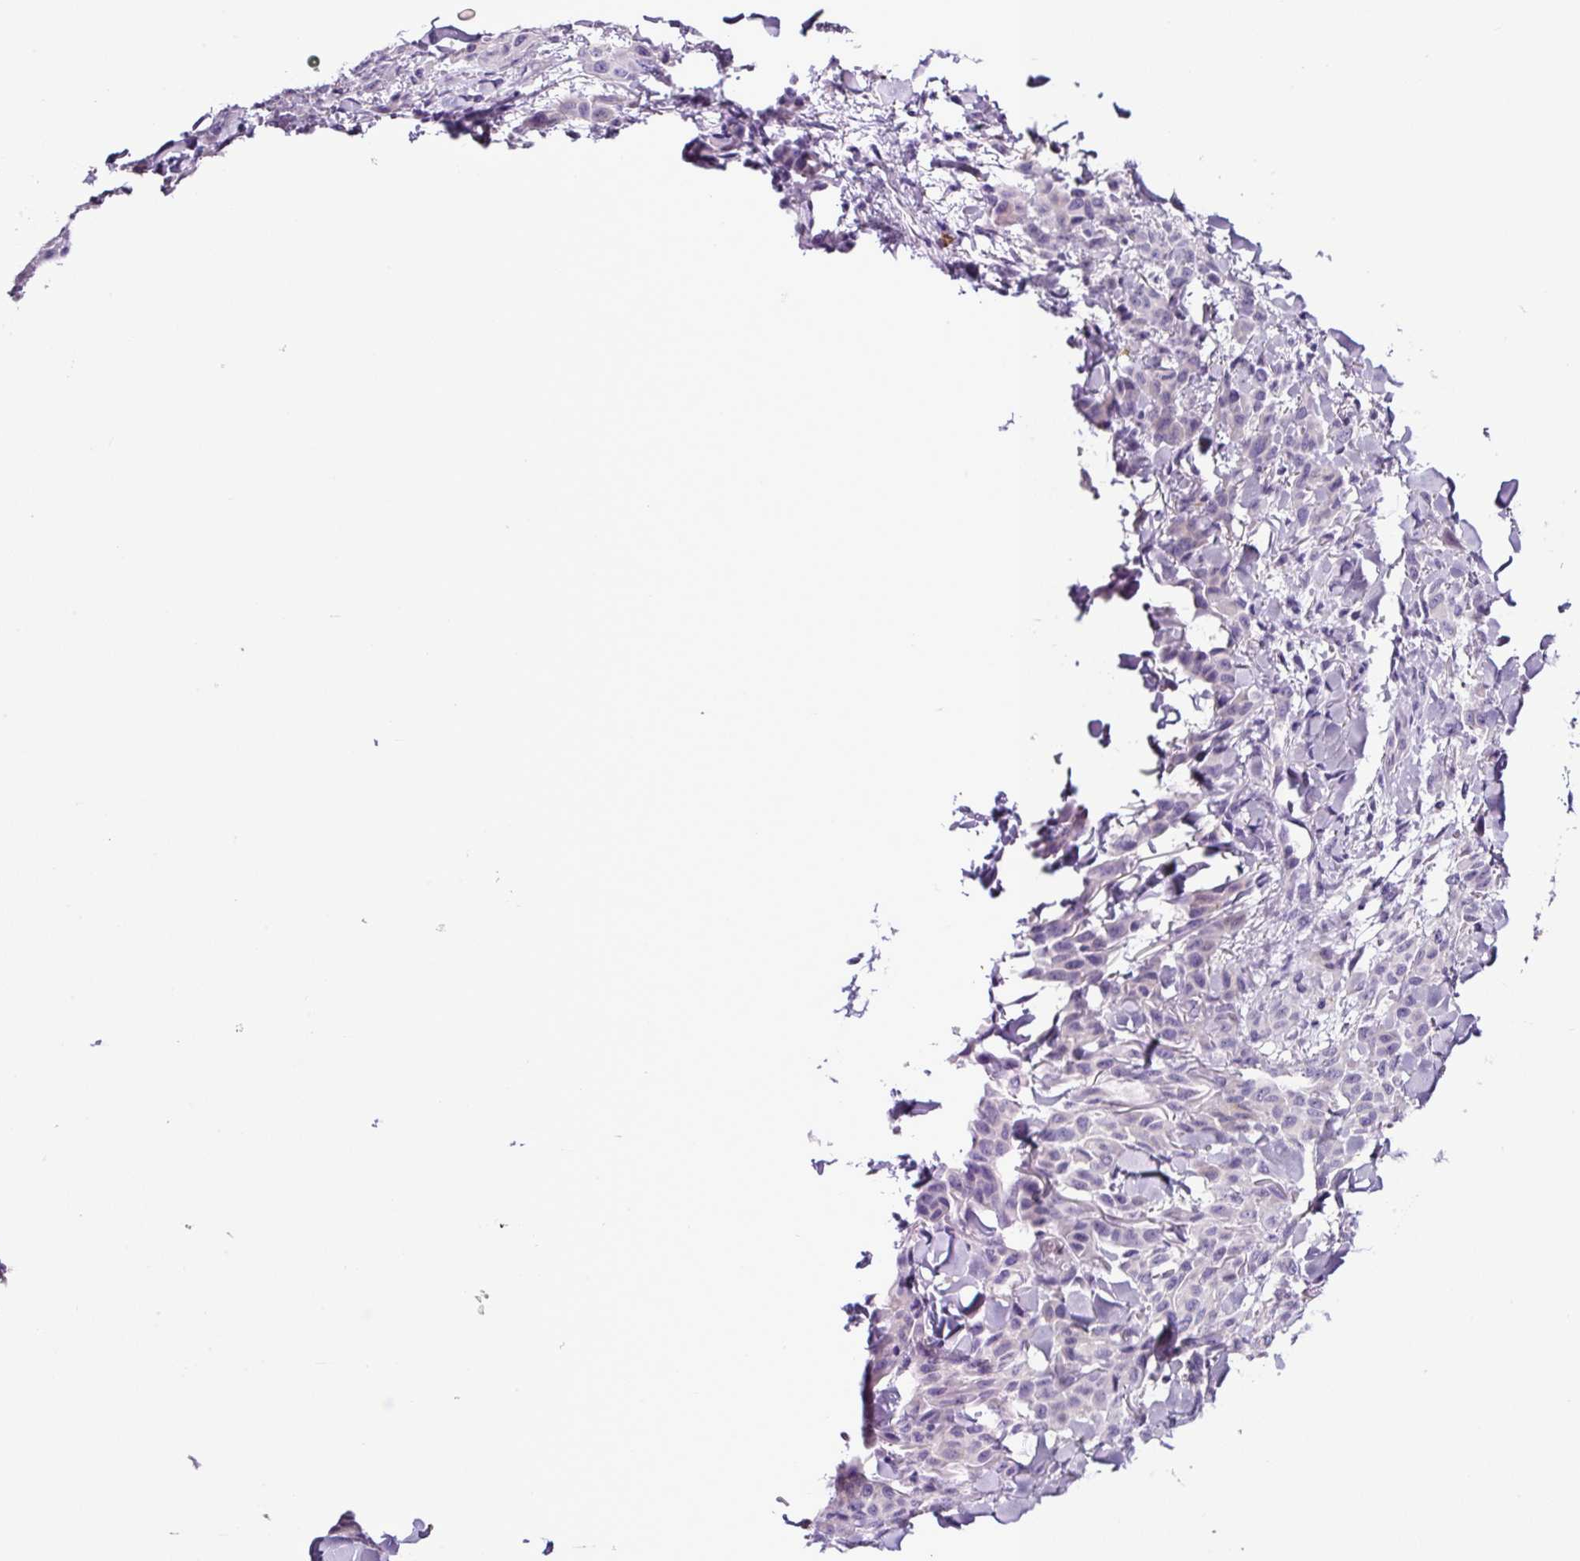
{"staining": {"intensity": "negative", "quantity": "none", "location": "none"}, "tissue": "melanoma", "cell_type": "Tumor cells", "image_type": "cancer", "snomed": [{"axis": "morphology", "description": "Malignant melanoma, Metastatic site"}, {"axis": "topography", "description": "Skin"}], "caption": "Immunohistochemical staining of melanoma shows no significant positivity in tumor cells. The staining is performed using DAB brown chromogen with nuclei counter-stained in using hematoxylin.", "gene": "SP8", "patient": {"sex": "female", "age": 81}}